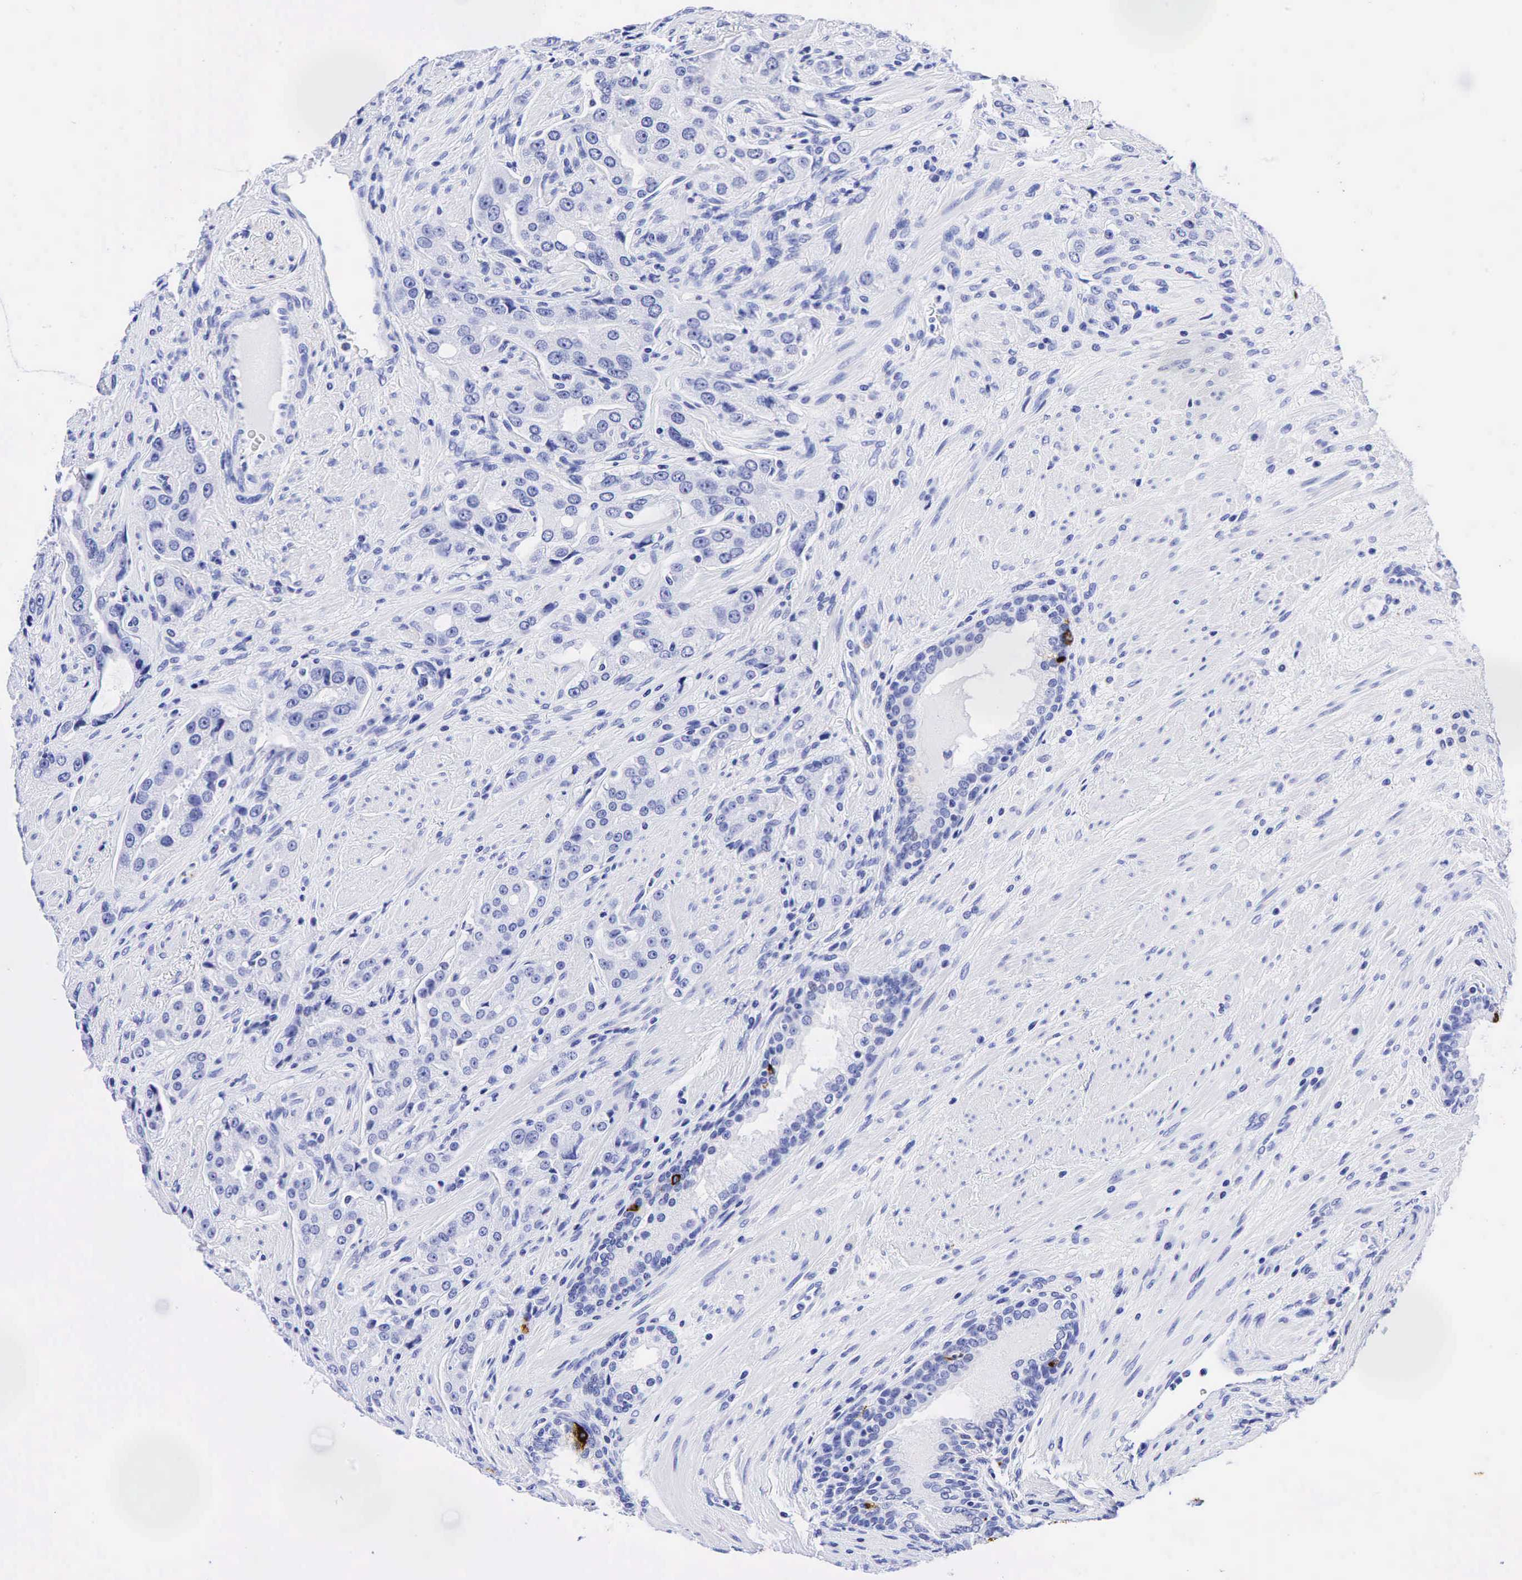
{"staining": {"intensity": "negative", "quantity": "none", "location": "none"}, "tissue": "prostate cancer", "cell_type": "Tumor cells", "image_type": "cancer", "snomed": [{"axis": "morphology", "description": "Adenocarcinoma, Medium grade"}, {"axis": "topography", "description": "Prostate"}], "caption": "High magnification brightfield microscopy of prostate medium-grade adenocarcinoma stained with DAB (3,3'-diaminobenzidine) (brown) and counterstained with hematoxylin (blue): tumor cells show no significant expression. Brightfield microscopy of IHC stained with DAB (brown) and hematoxylin (blue), captured at high magnification.", "gene": "CHGA", "patient": {"sex": "male", "age": 72}}